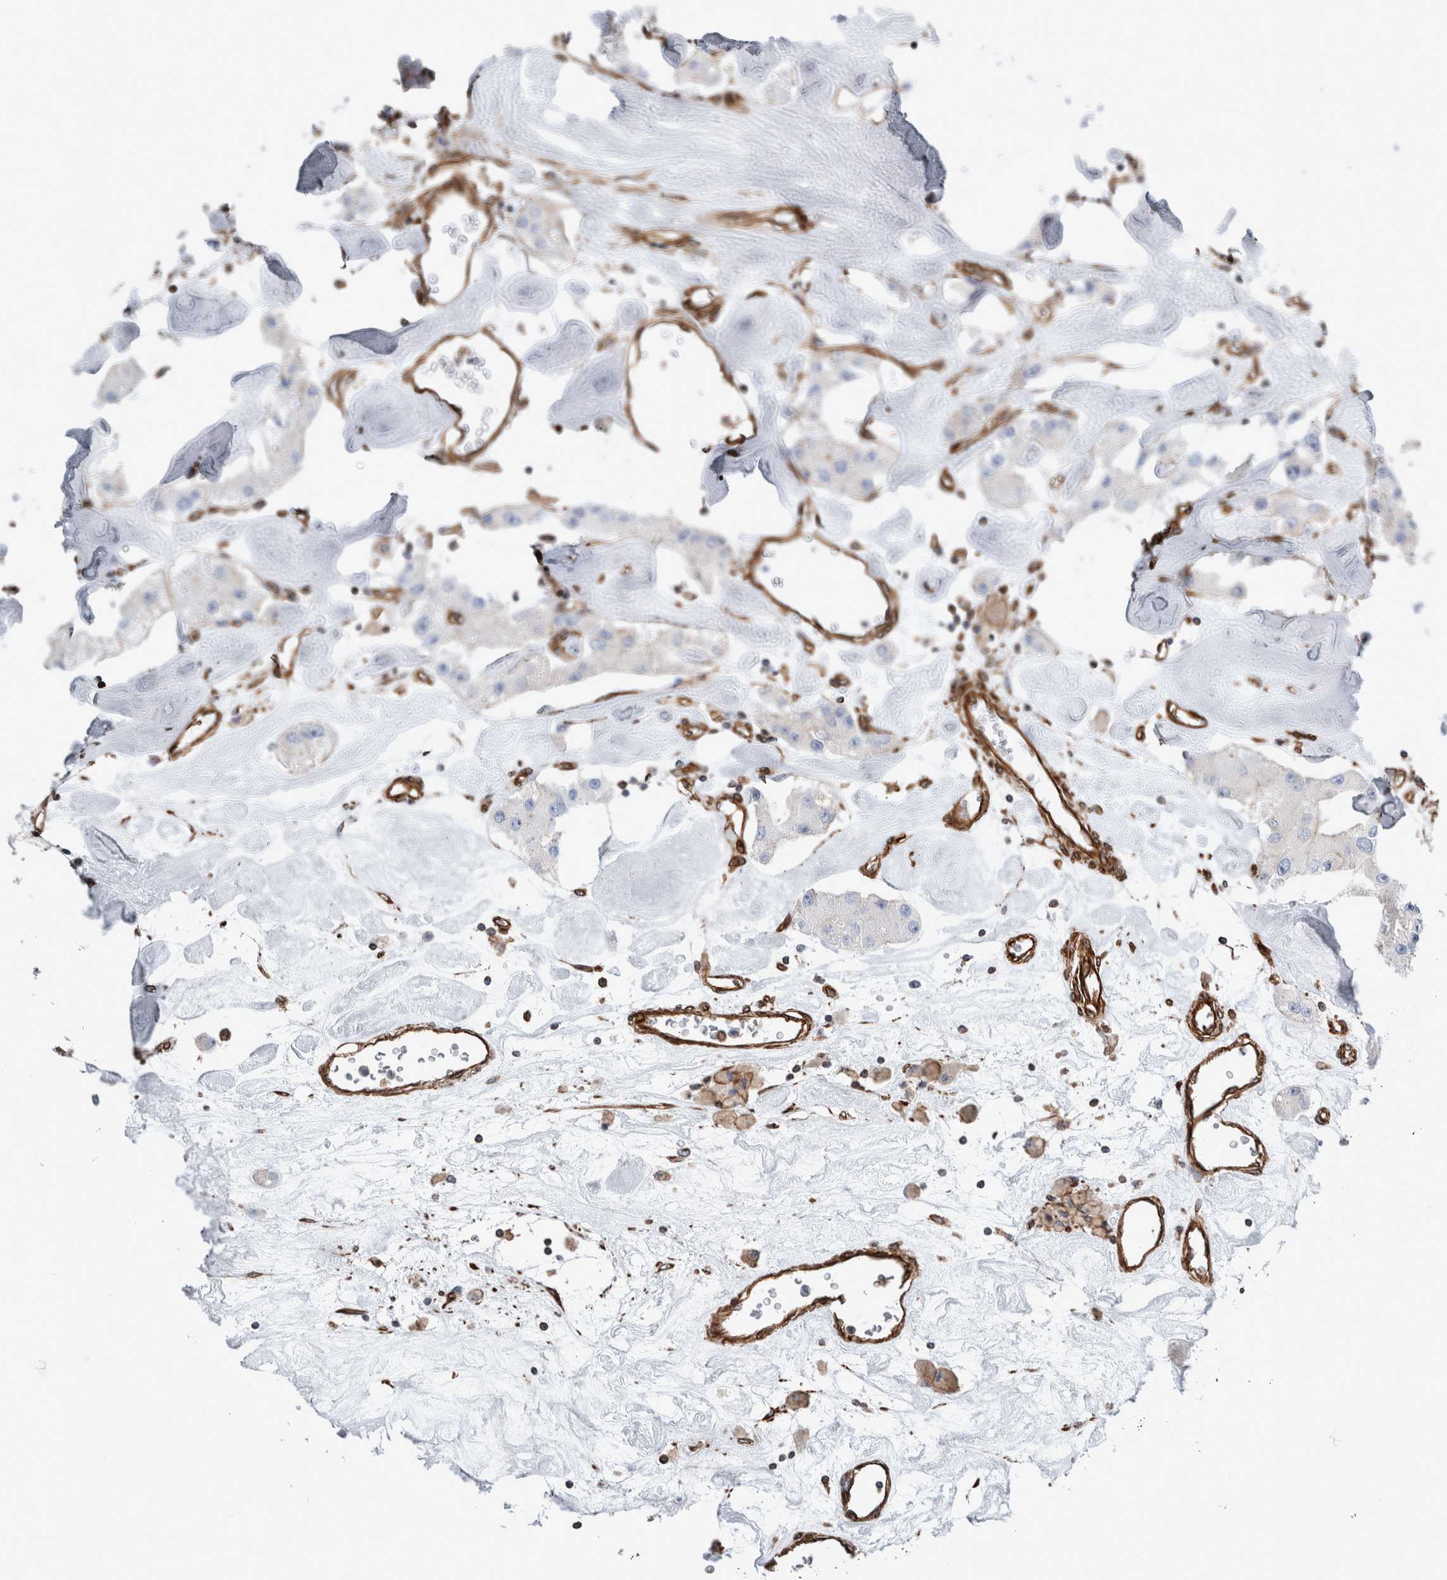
{"staining": {"intensity": "negative", "quantity": "none", "location": "none"}, "tissue": "carcinoid", "cell_type": "Tumor cells", "image_type": "cancer", "snomed": [{"axis": "morphology", "description": "Carcinoid, malignant, NOS"}, {"axis": "topography", "description": "Pancreas"}], "caption": "An IHC histopathology image of carcinoid (malignant) is shown. There is no staining in tumor cells of carcinoid (malignant).", "gene": "PLEC", "patient": {"sex": "male", "age": 41}}